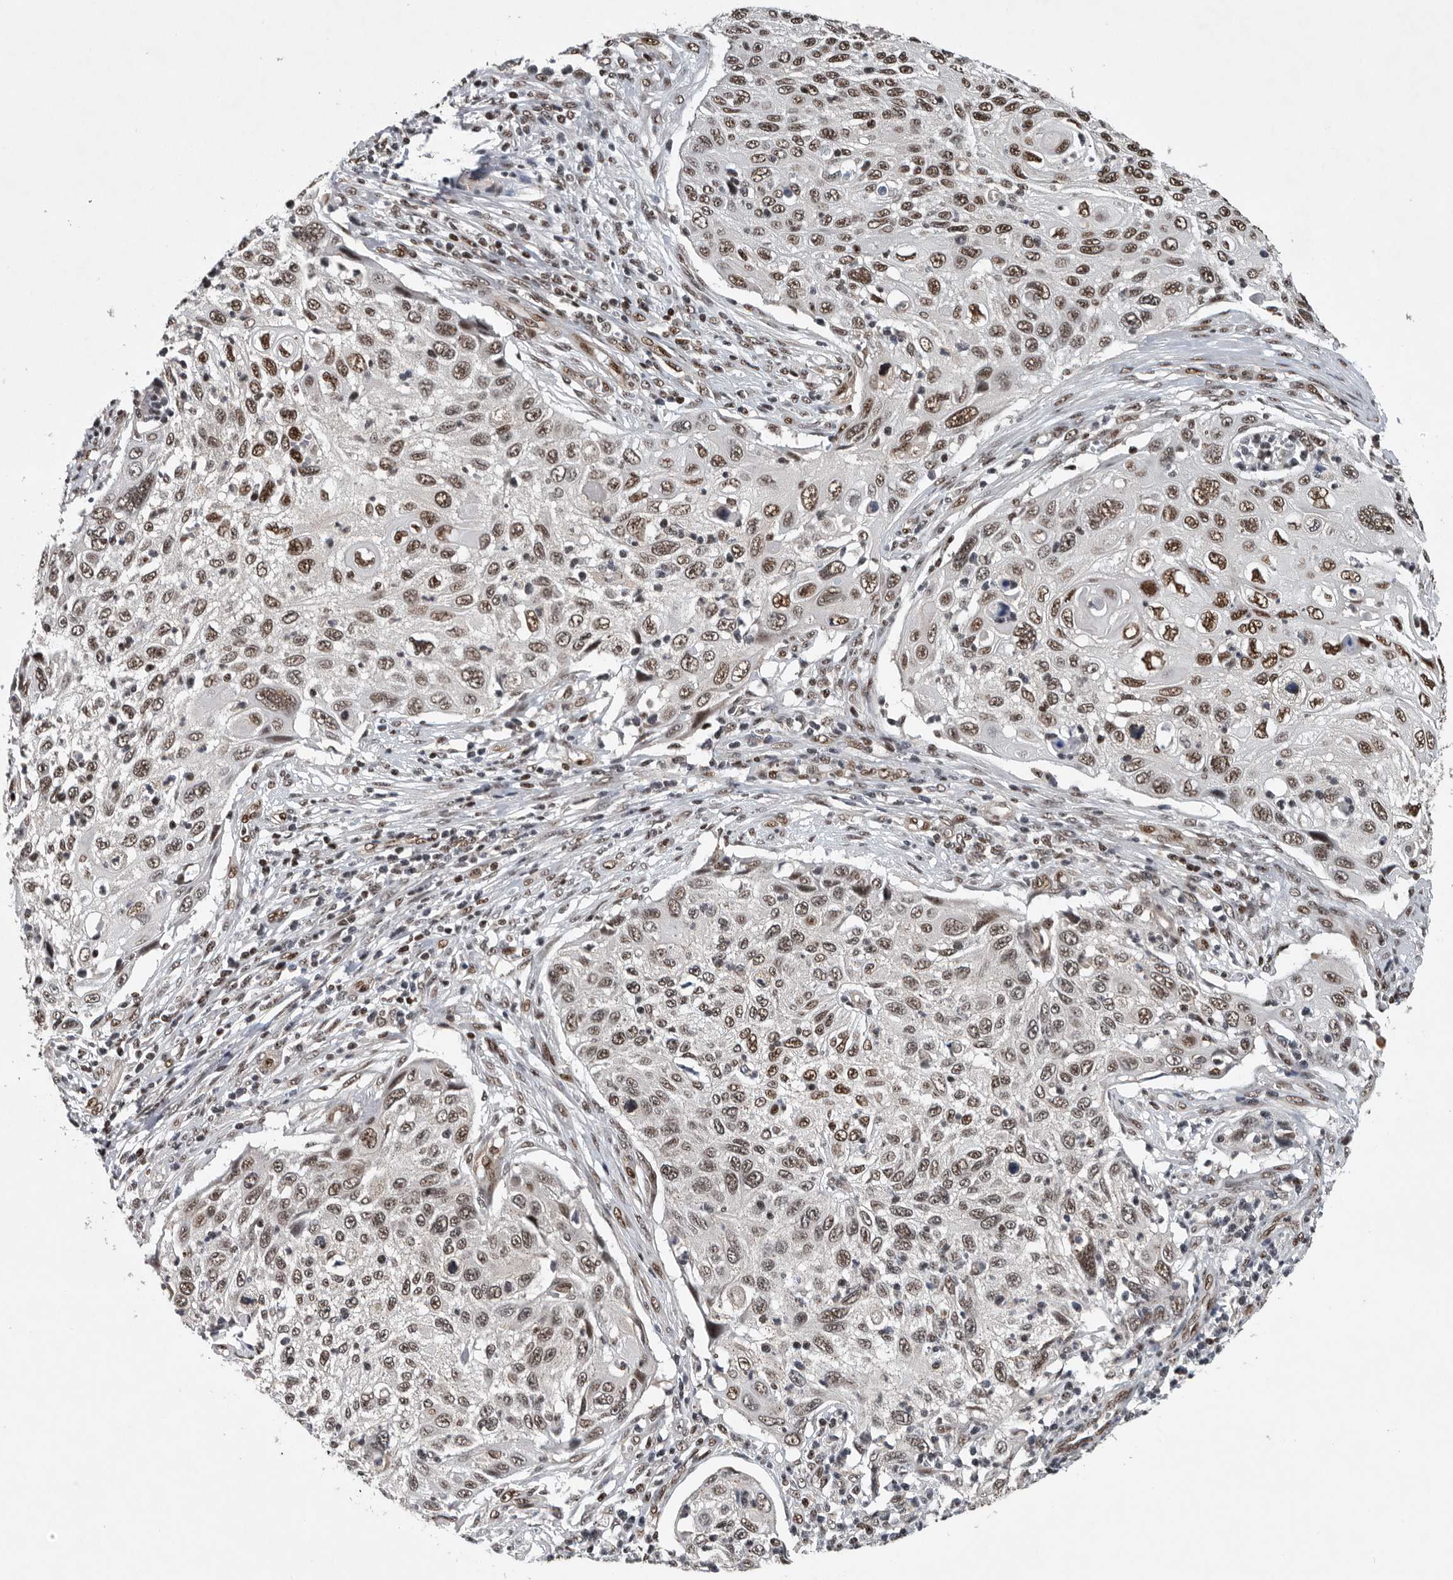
{"staining": {"intensity": "moderate", "quantity": ">75%", "location": "nuclear"}, "tissue": "cervical cancer", "cell_type": "Tumor cells", "image_type": "cancer", "snomed": [{"axis": "morphology", "description": "Squamous cell carcinoma, NOS"}, {"axis": "topography", "description": "Cervix"}], "caption": "About >75% of tumor cells in human cervical cancer (squamous cell carcinoma) show moderate nuclear protein expression as visualized by brown immunohistochemical staining.", "gene": "SENP7", "patient": {"sex": "female", "age": 70}}